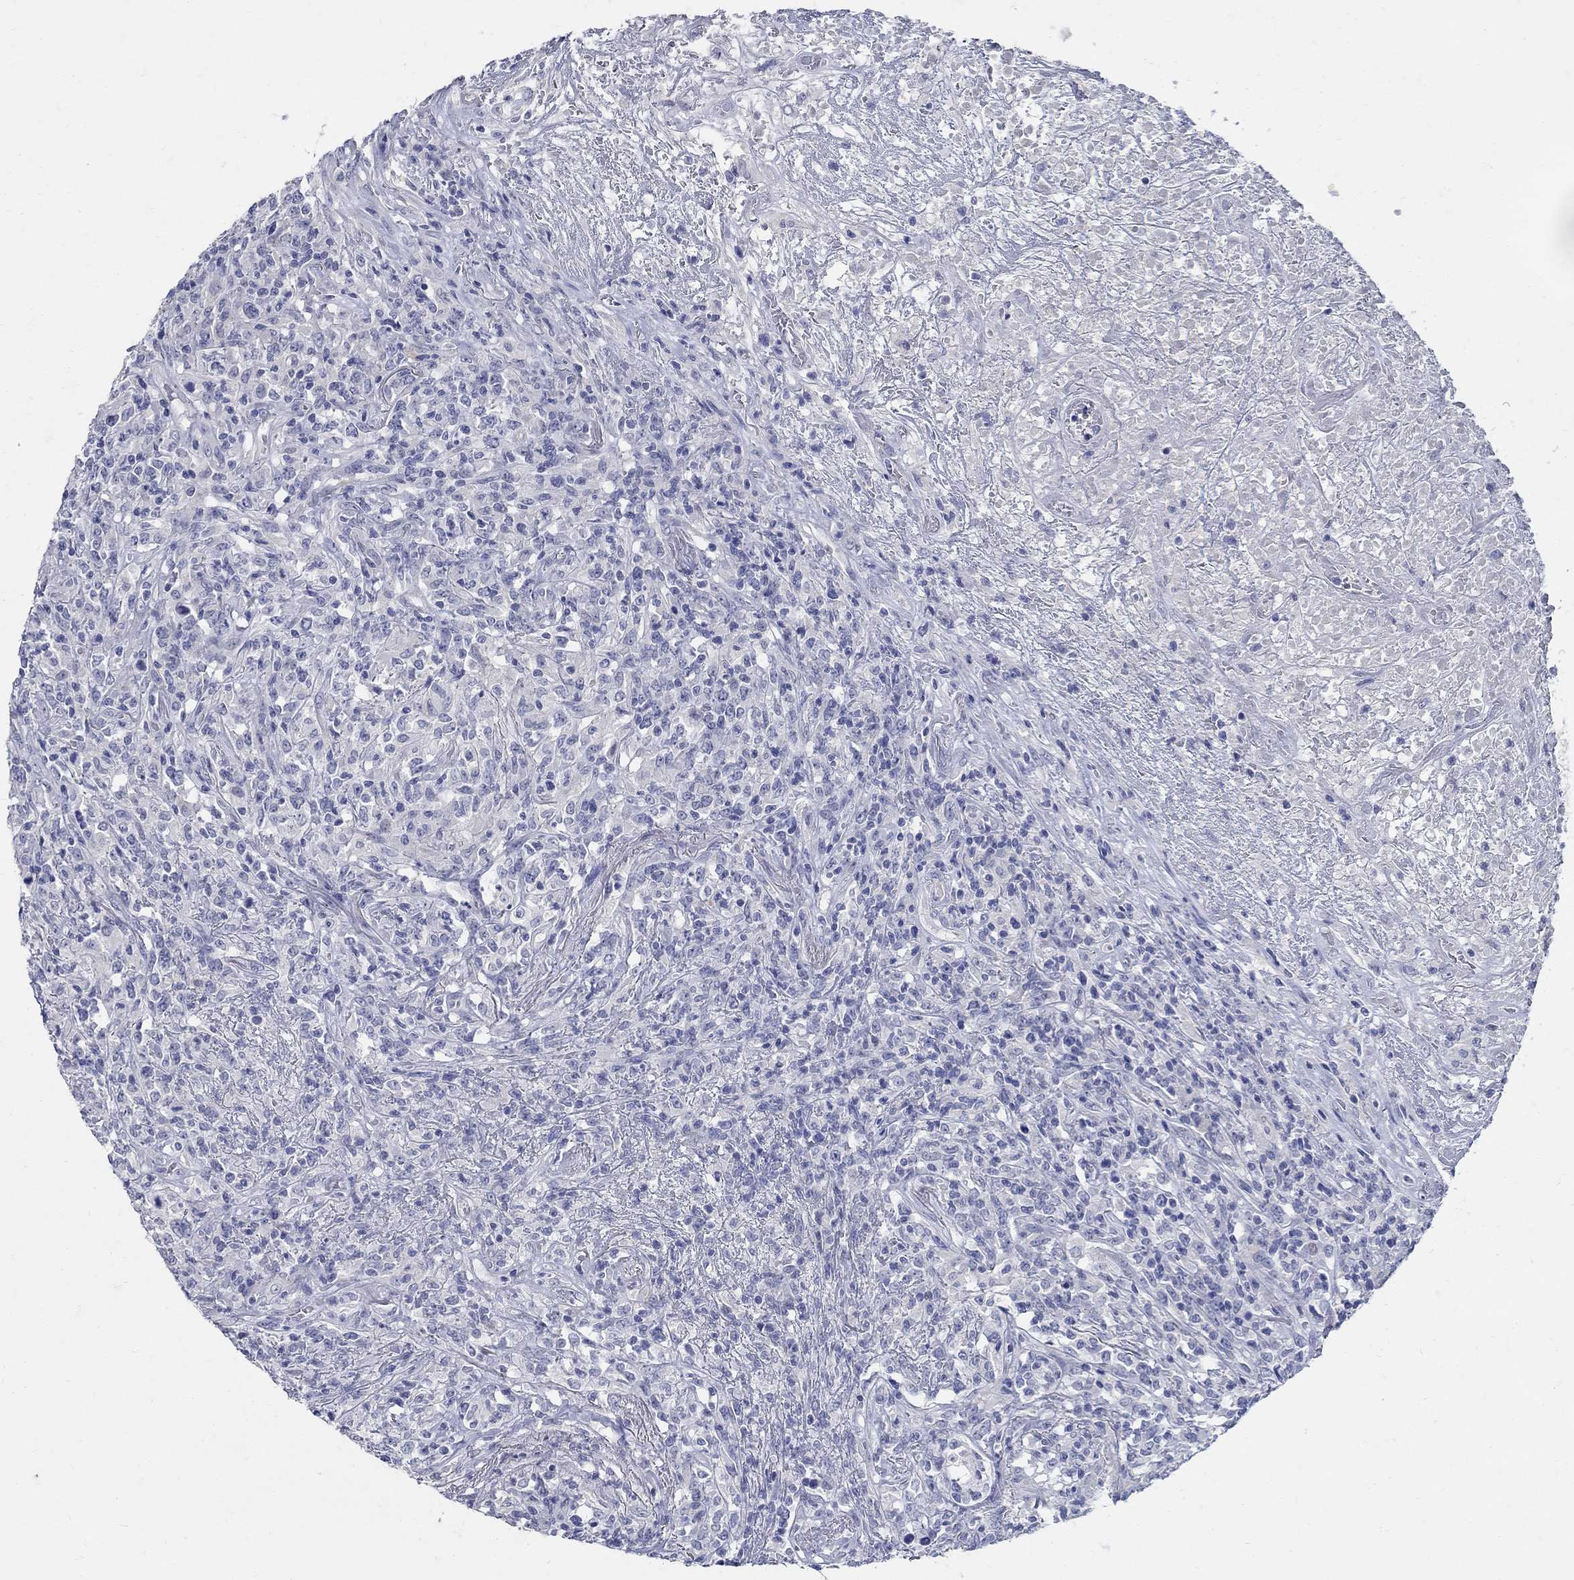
{"staining": {"intensity": "negative", "quantity": "none", "location": "none"}, "tissue": "lymphoma", "cell_type": "Tumor cells", "image_type": "cancer", "snomed": [{"axis": "morphology", "description": "Malignant lymphoma, non-Hodgkin's type, High grade"}, {"axis": "topography", "description": "Lung"}], "caption": "Immunohistochemical staining of malignant lymphoma, non-Hodgkin's type (high-grade) exhibits no significant positivity in tumor cells.", "gene": "SOX2", "patient": {"sex": "male", "age": 79}}